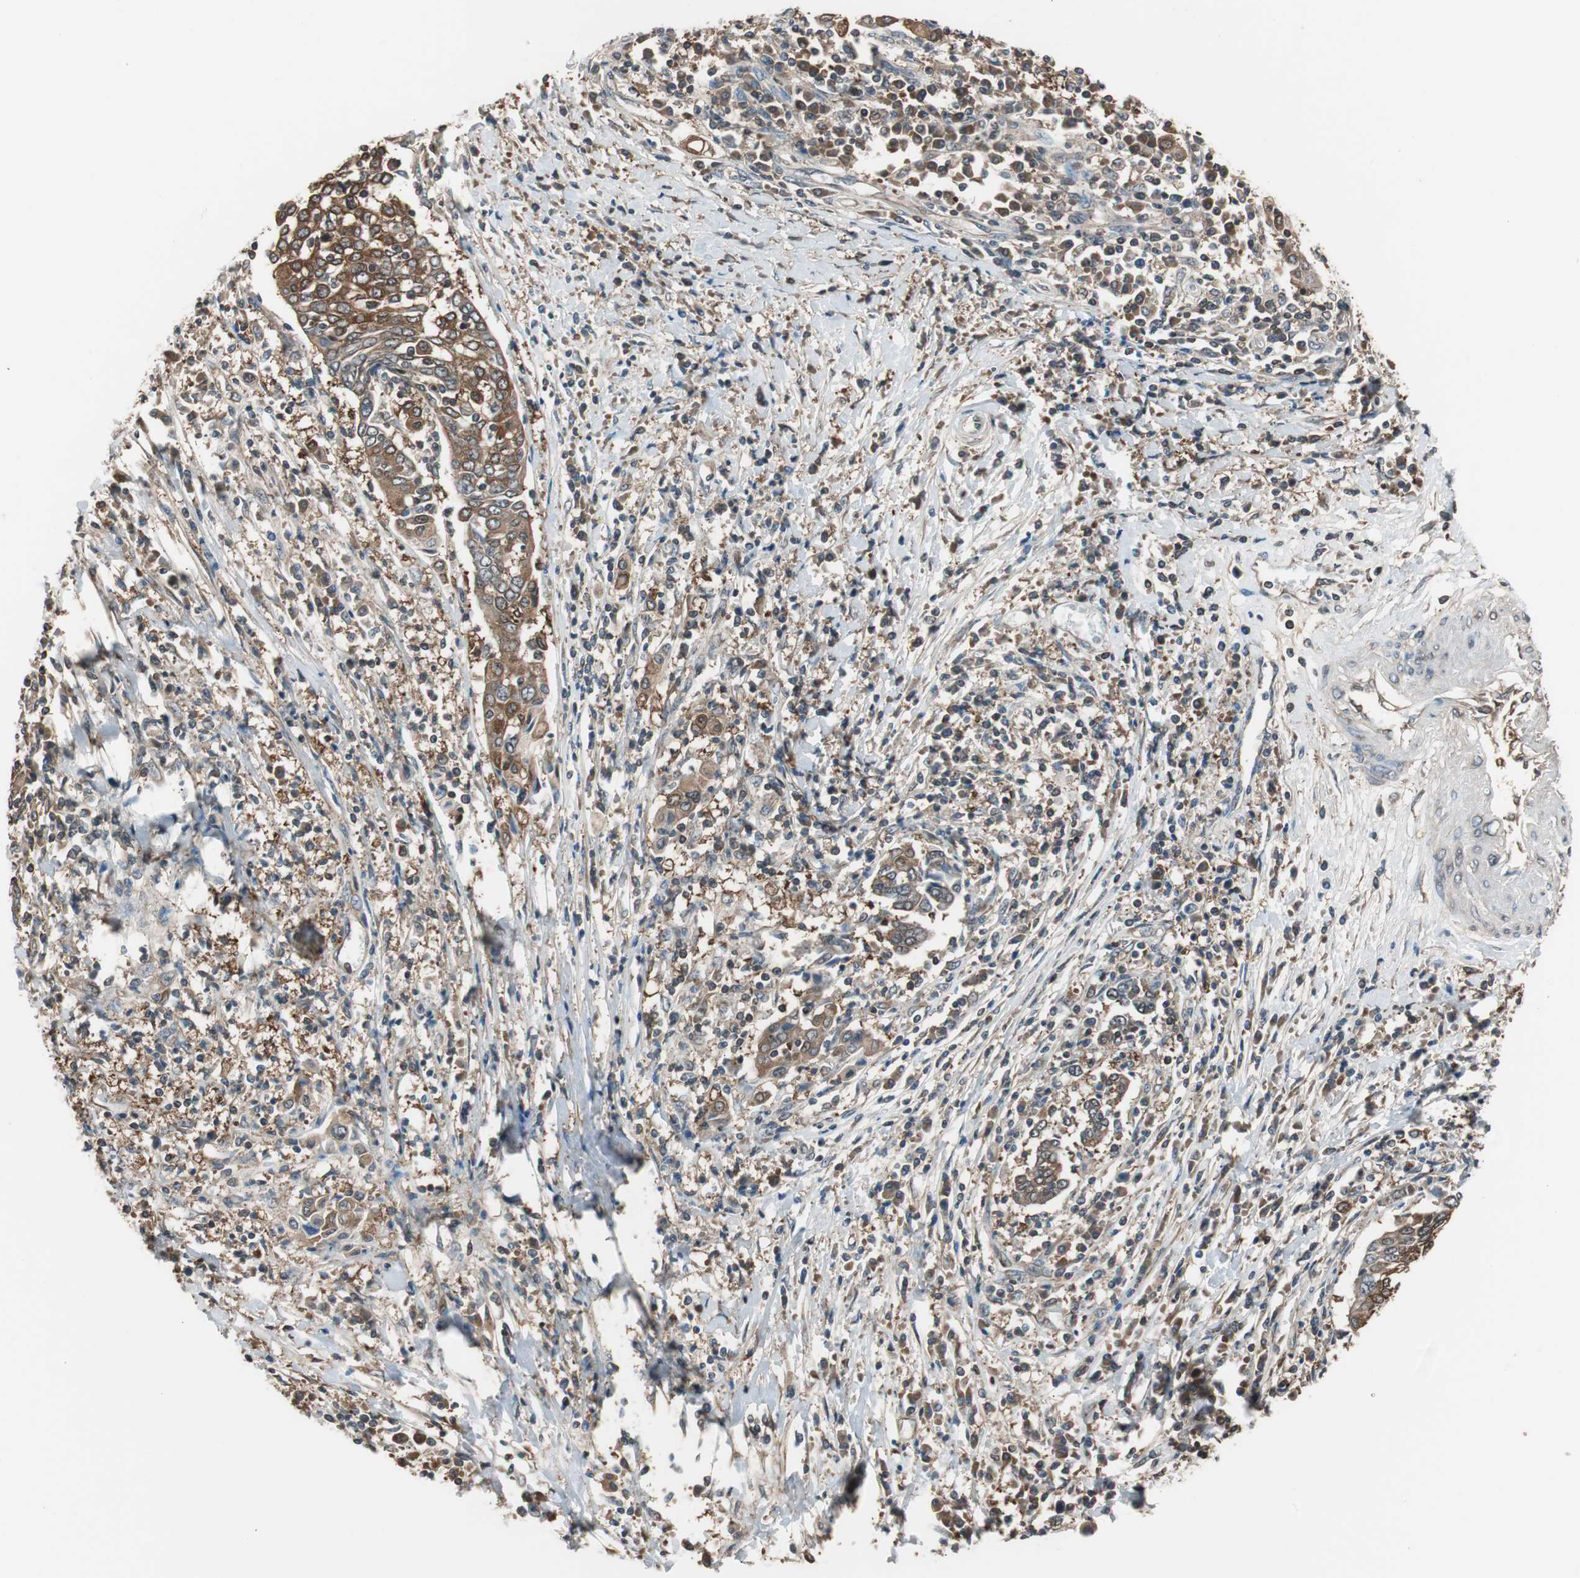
{"staining": {"intensity": "strong", "quantity": ">75%", "location": "cytoplasmic/membranous"}, "tissue": "cervical cancer", "cell_type": "Tumor cells", "image_type": "cancer", "snomed": [{"axis": "morphology", "description": "Squamous cell carcinoma, NOS"}, {"axis": "topography", "description": "Cervix"}], "caption": "Tumor cells demonstrate high levels of strong cytoplasmic/membranous staining in approximately >75% of cells in human squamous cell carcinoma (cervical).", "gene": "CAPNS1", "patient": {"sex": "female", "age": 40}}